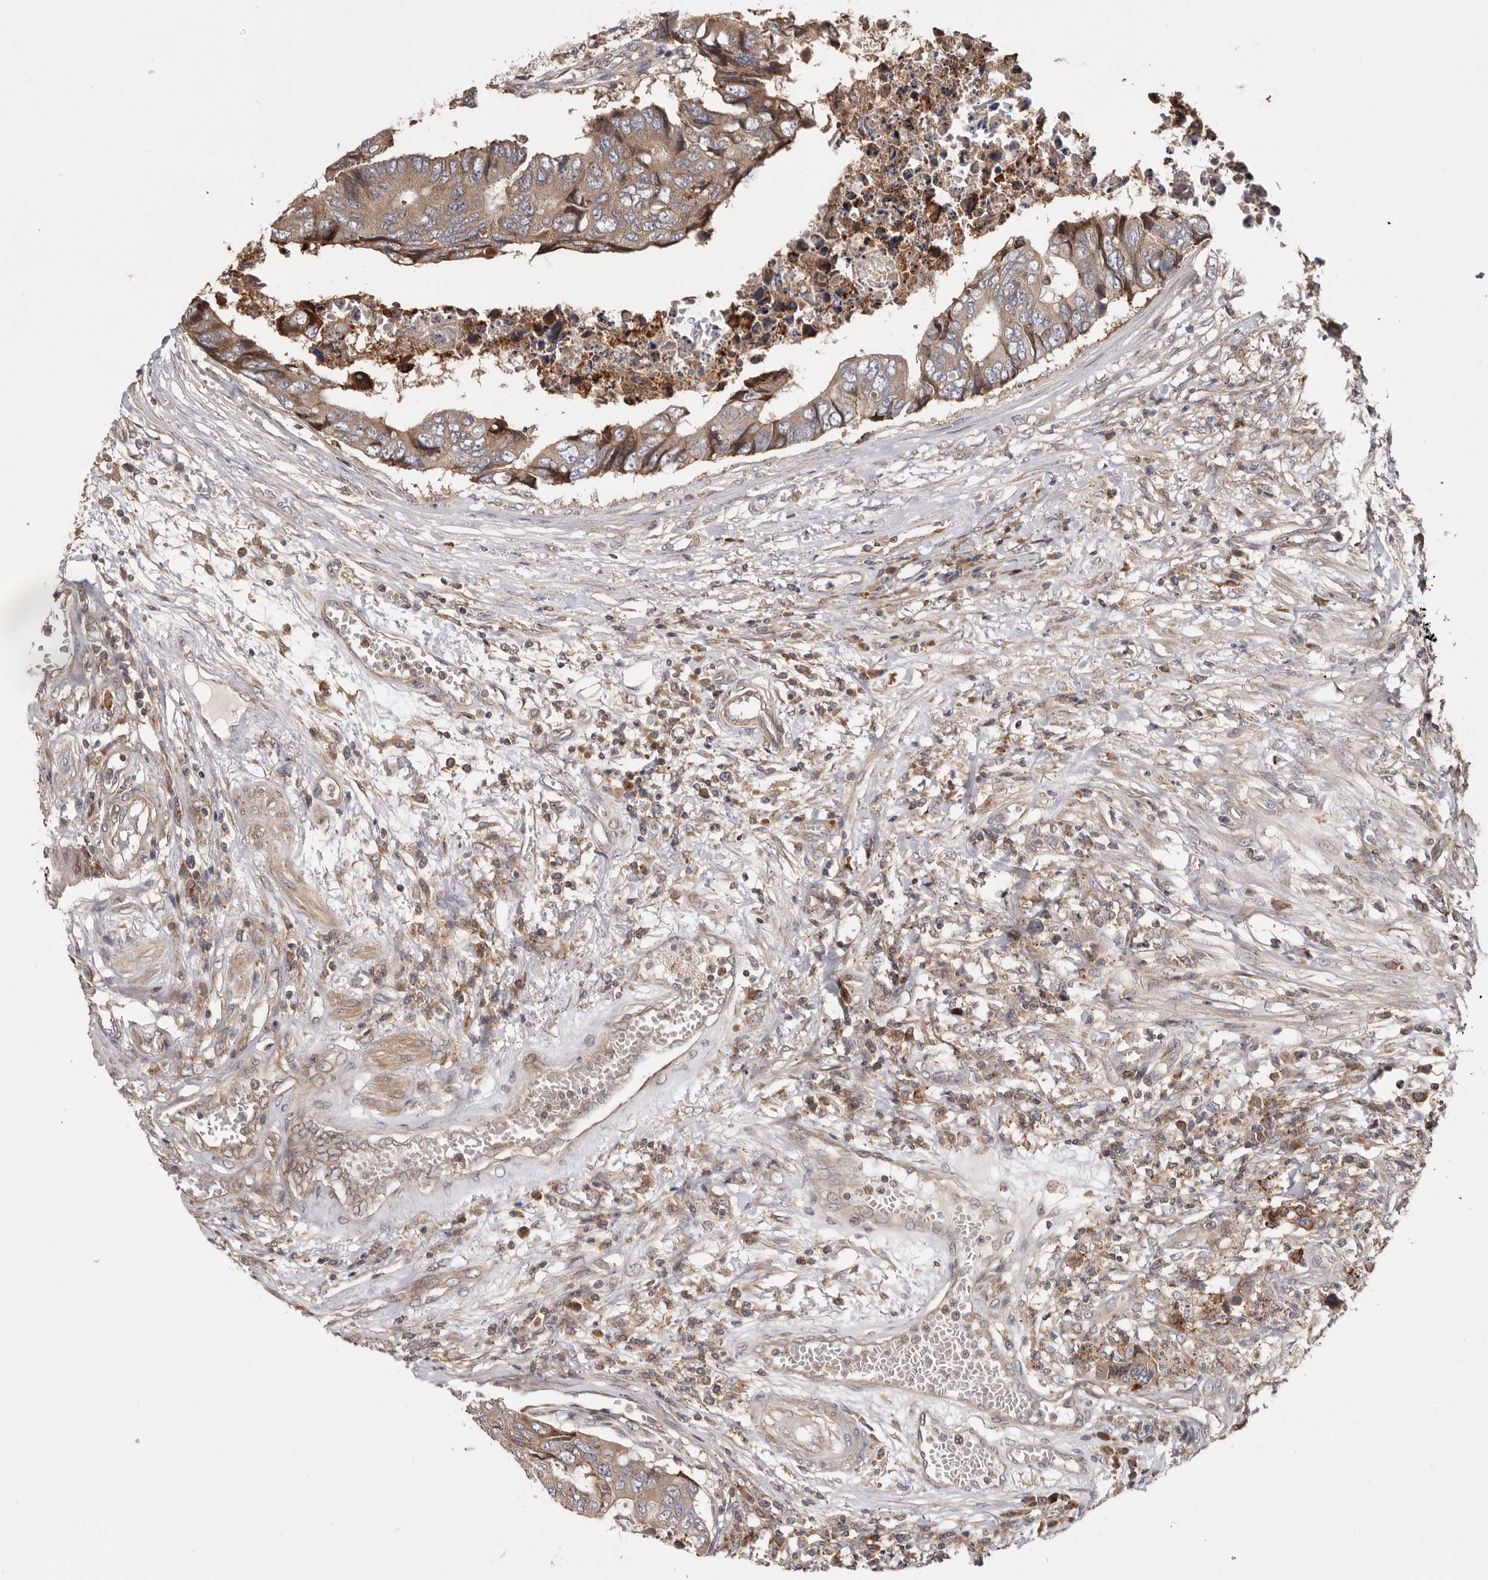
{"staining": {"intensity": "weak", "quantity": ">75%", "location": "cytoplasmic/membranous"}, "tissue": "colorectal cancer", "cell_type": "Tumor cells", "image_type": "cancer", "snomed": [{"axis": "morphology", "description": "Adenocarcinoma, NOS"}, {"axis": "topography", "description": "Rectum"}], "caption": "Colorectal cancer (adenocarcinoma) stained with a protein marker reveals weak staining in tumor cells.", "gene": "TMUB1", "patient": {"sex": "male", "age": 84}}